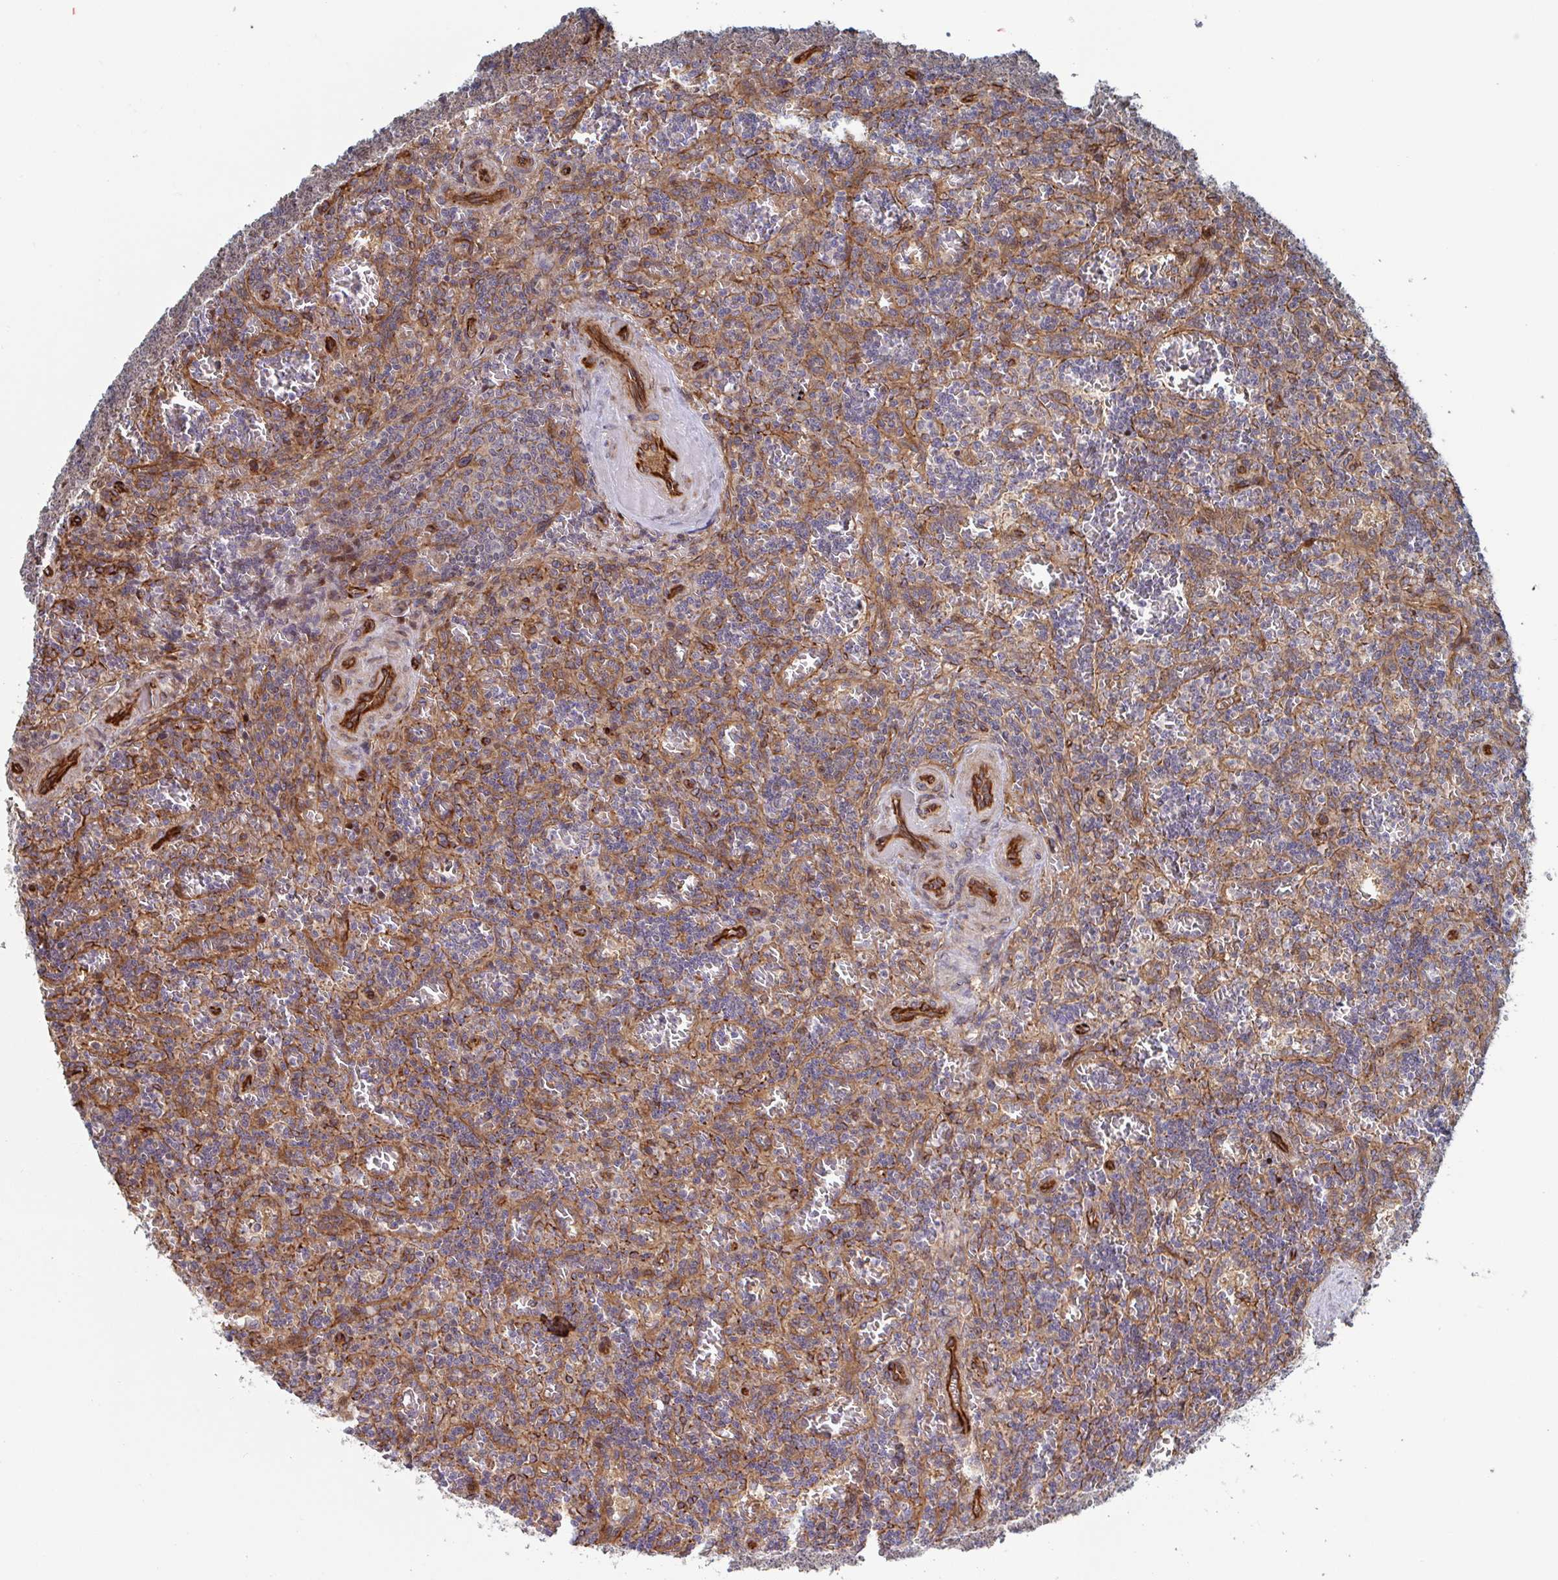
{"staining": {"intensity": "weak", "quantity": "25%-75%", "location": "cytoplasmic/membranous"}, "tissue": "lymphoma", "cell_type": "Tumor cells", "image_type": "cancer", "snomed": [{"axis": "morphology", "description": "Malignant lymphoma, non-Hodgkin's type, Low grade"}, {"axis": "topography", "description": "Spleen"}], "caption": "This image shows low-grade malignant lymphoma, non-Hodgkin's type stained with IHC to label a protein in brown. The cytoplasmic/membranous of tumor cells show weak positivity for the protein. Nuclei are counter-stained blue.", "gene": "DVL3", "patient": {"sex": "male", "age": 73}}